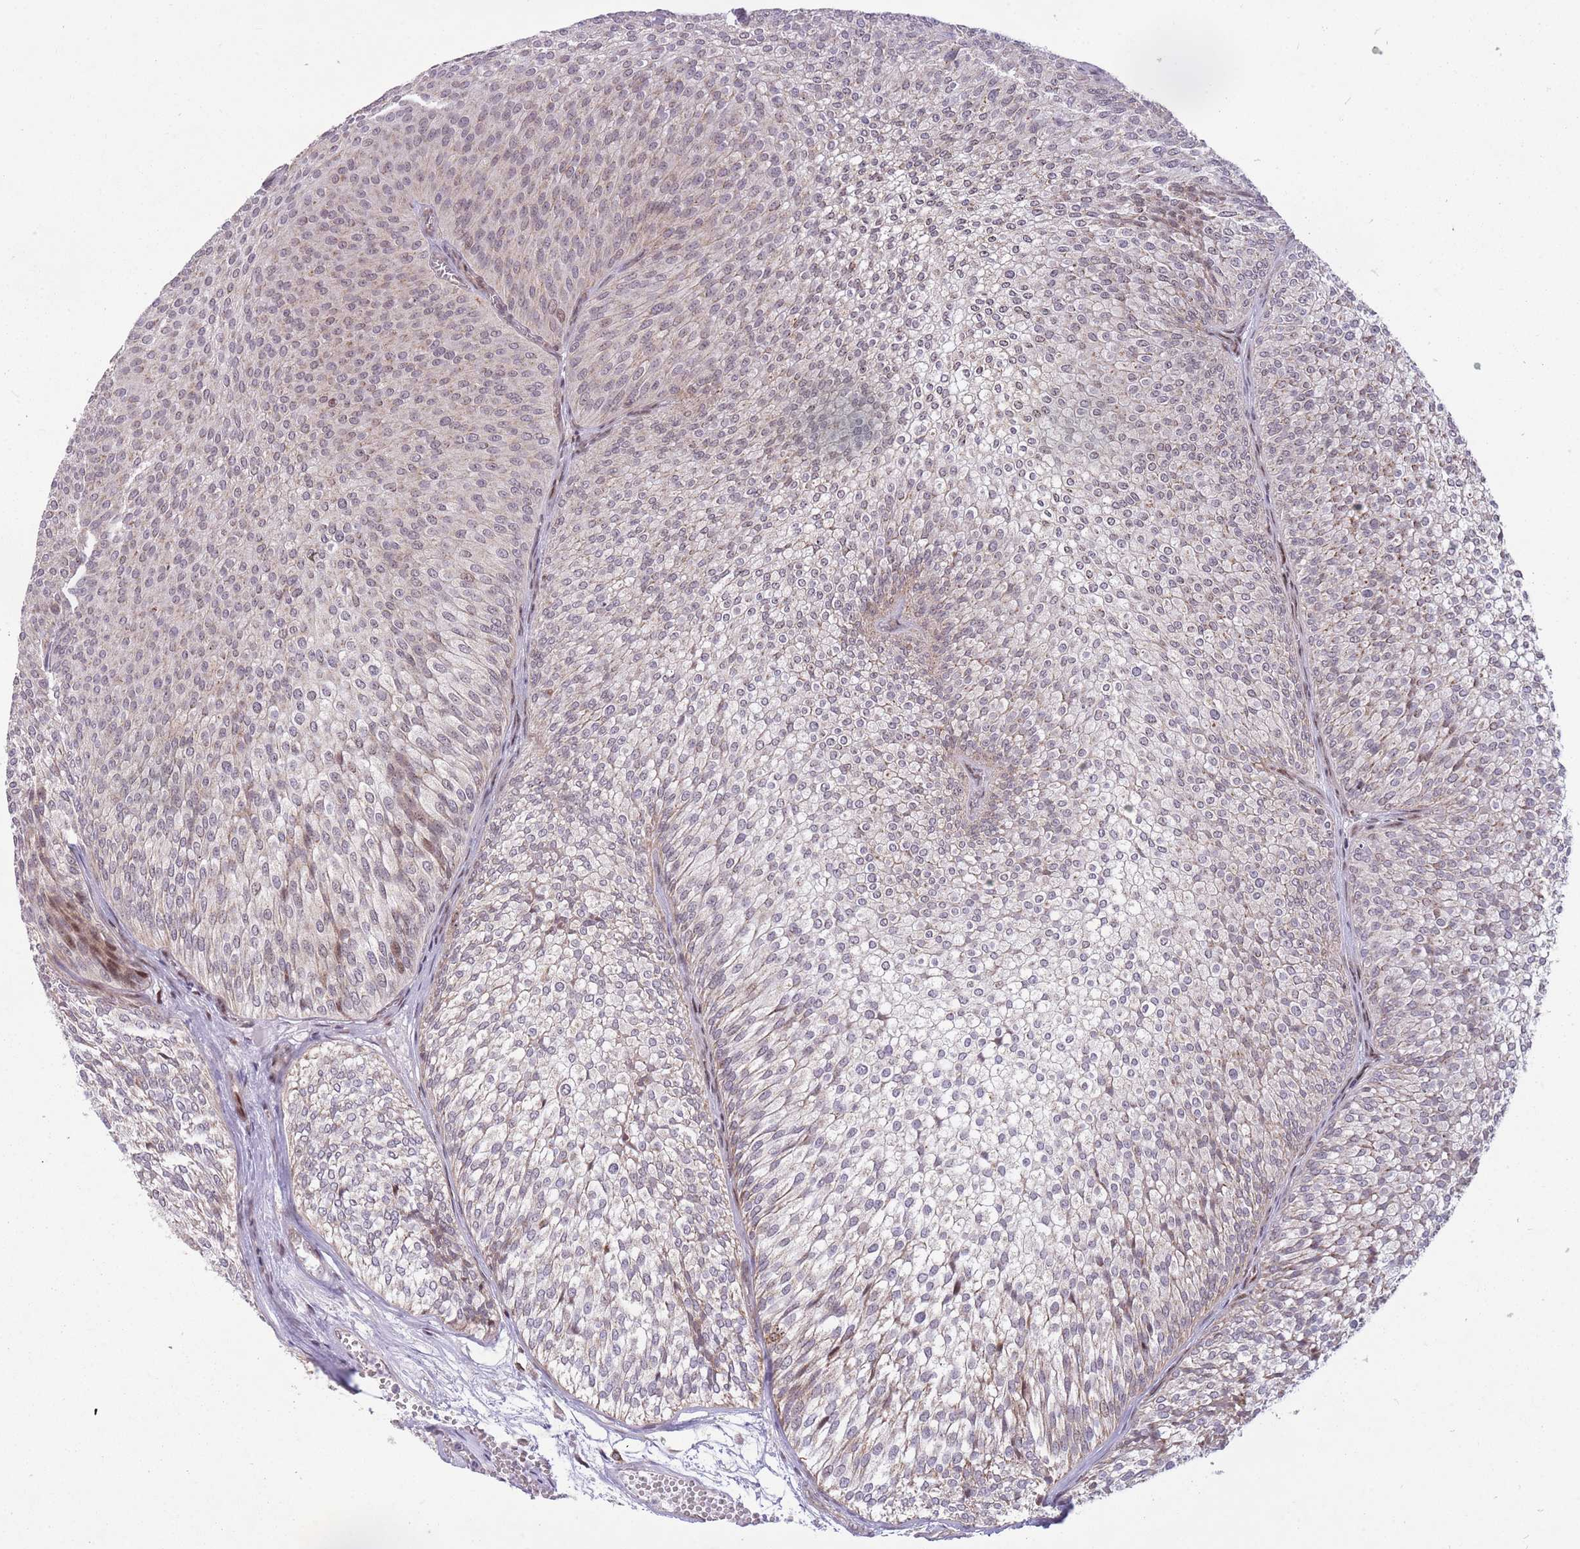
{"staining": {"intensity": "moderate", "quantity": "<25%", "location": "cytoplasmic/membranous,nuclear"}, "tissue": "urothelial cancer", "cell_type": "Tumor cells", "image_type": "cancer", "snomed": [{"axis": "morphology", "description": "Urothelial carcinoma, Low grade"}, {"axis": "topography", "description": "Urinary bladder"}], "caption": "This is a photomicrograph of immunohistochemistry staining of urothelial cancer, which shows moderate positivity in the cytoplasmic/membranous and nuclear of tumor cells.", "gene": "DPYSL4", "patient": {"sex": "male", "age": 91}}